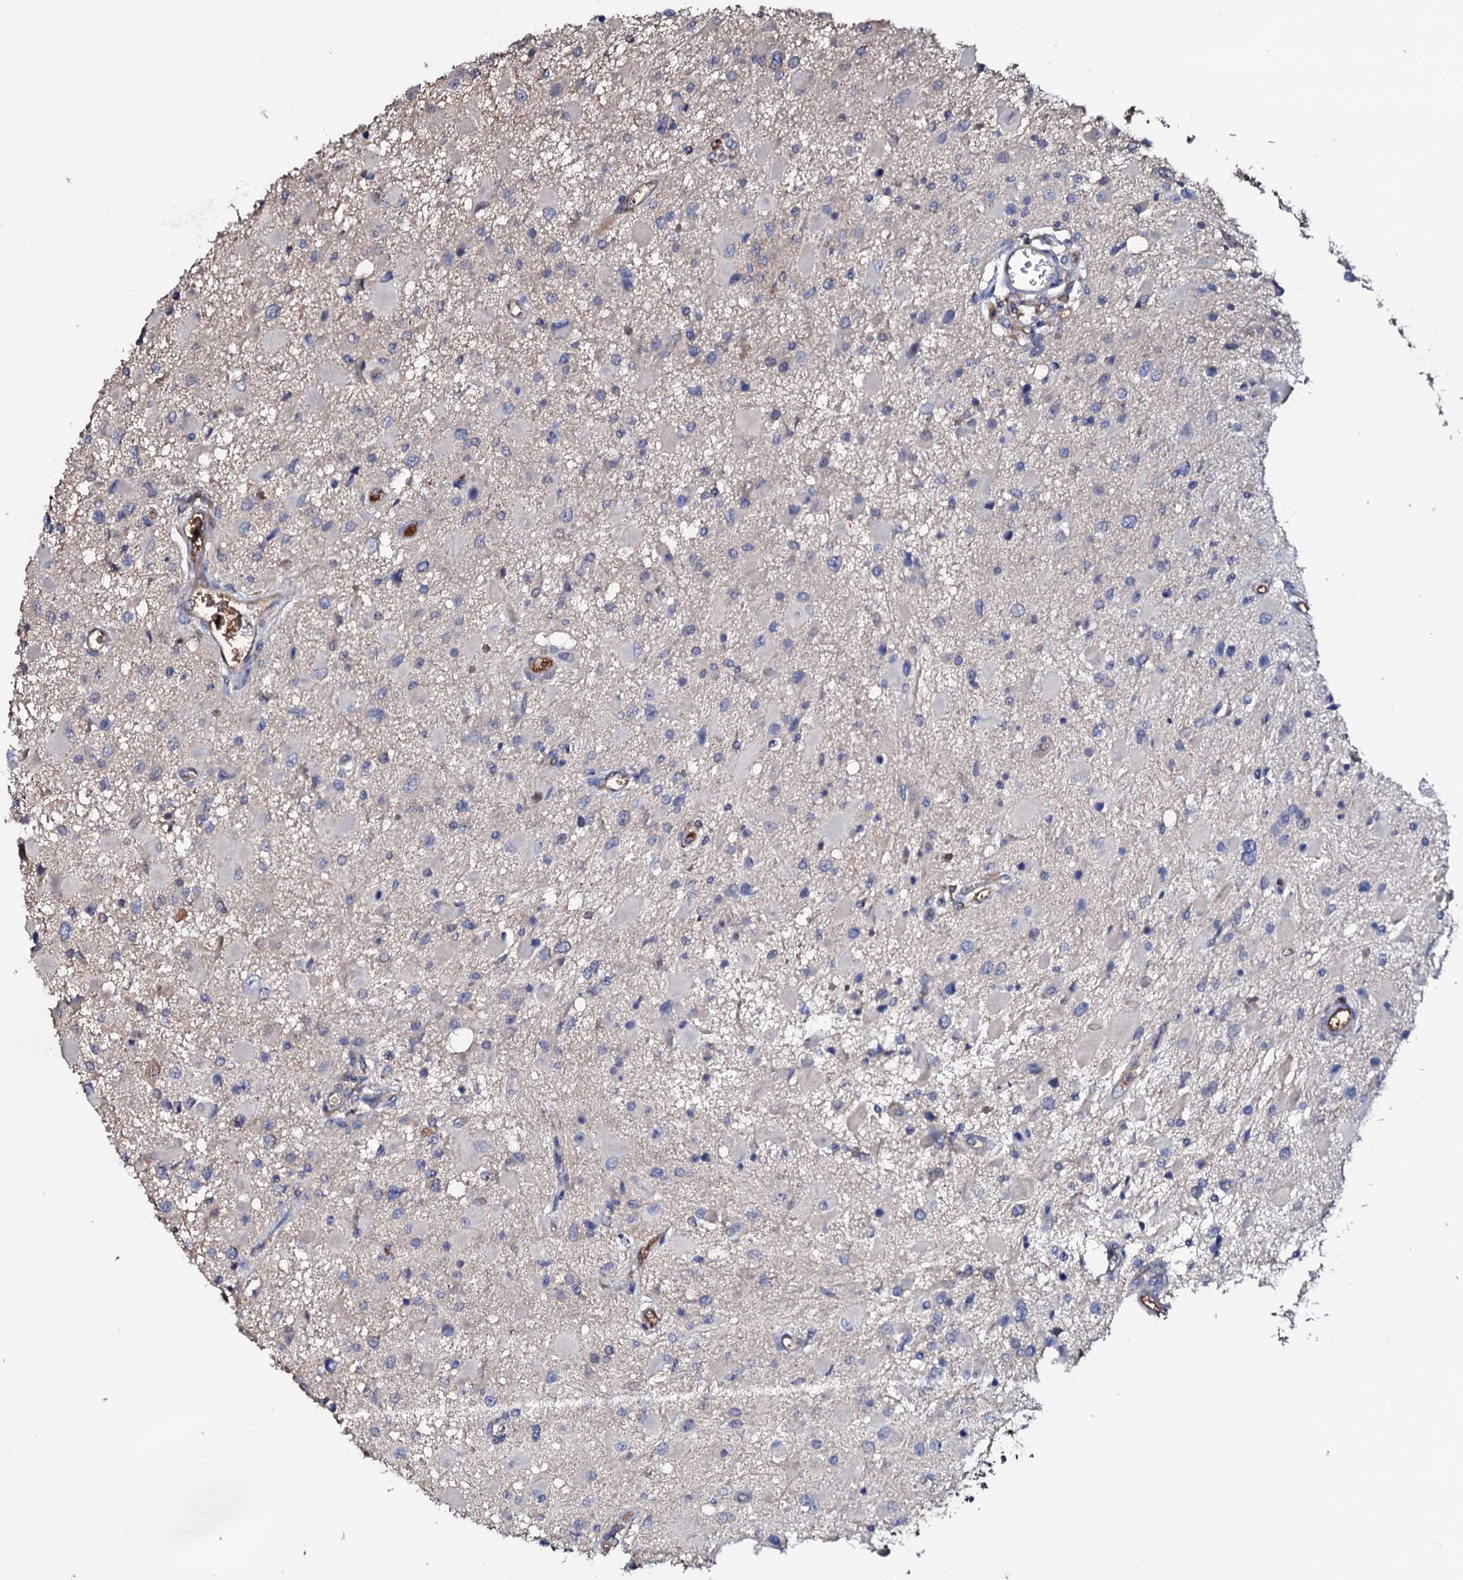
{"staining": {"intensity": "negative", "quantity": "none", "location": "none"}, "tissue": "glioma", "cell_type": "Tumor cells", "image_type": "cancer", "snomed": [{"axis": "morphology", "description": "Glioma, malignant, High grade"}, {"axis": "topography", "description": "Brain"}], "caption": "Glioma was stained to show a protein in brown. There is no significant staining in tumor cells.", "gene": "TCAF2", "patient": {"sex": "male", "age": 53}}